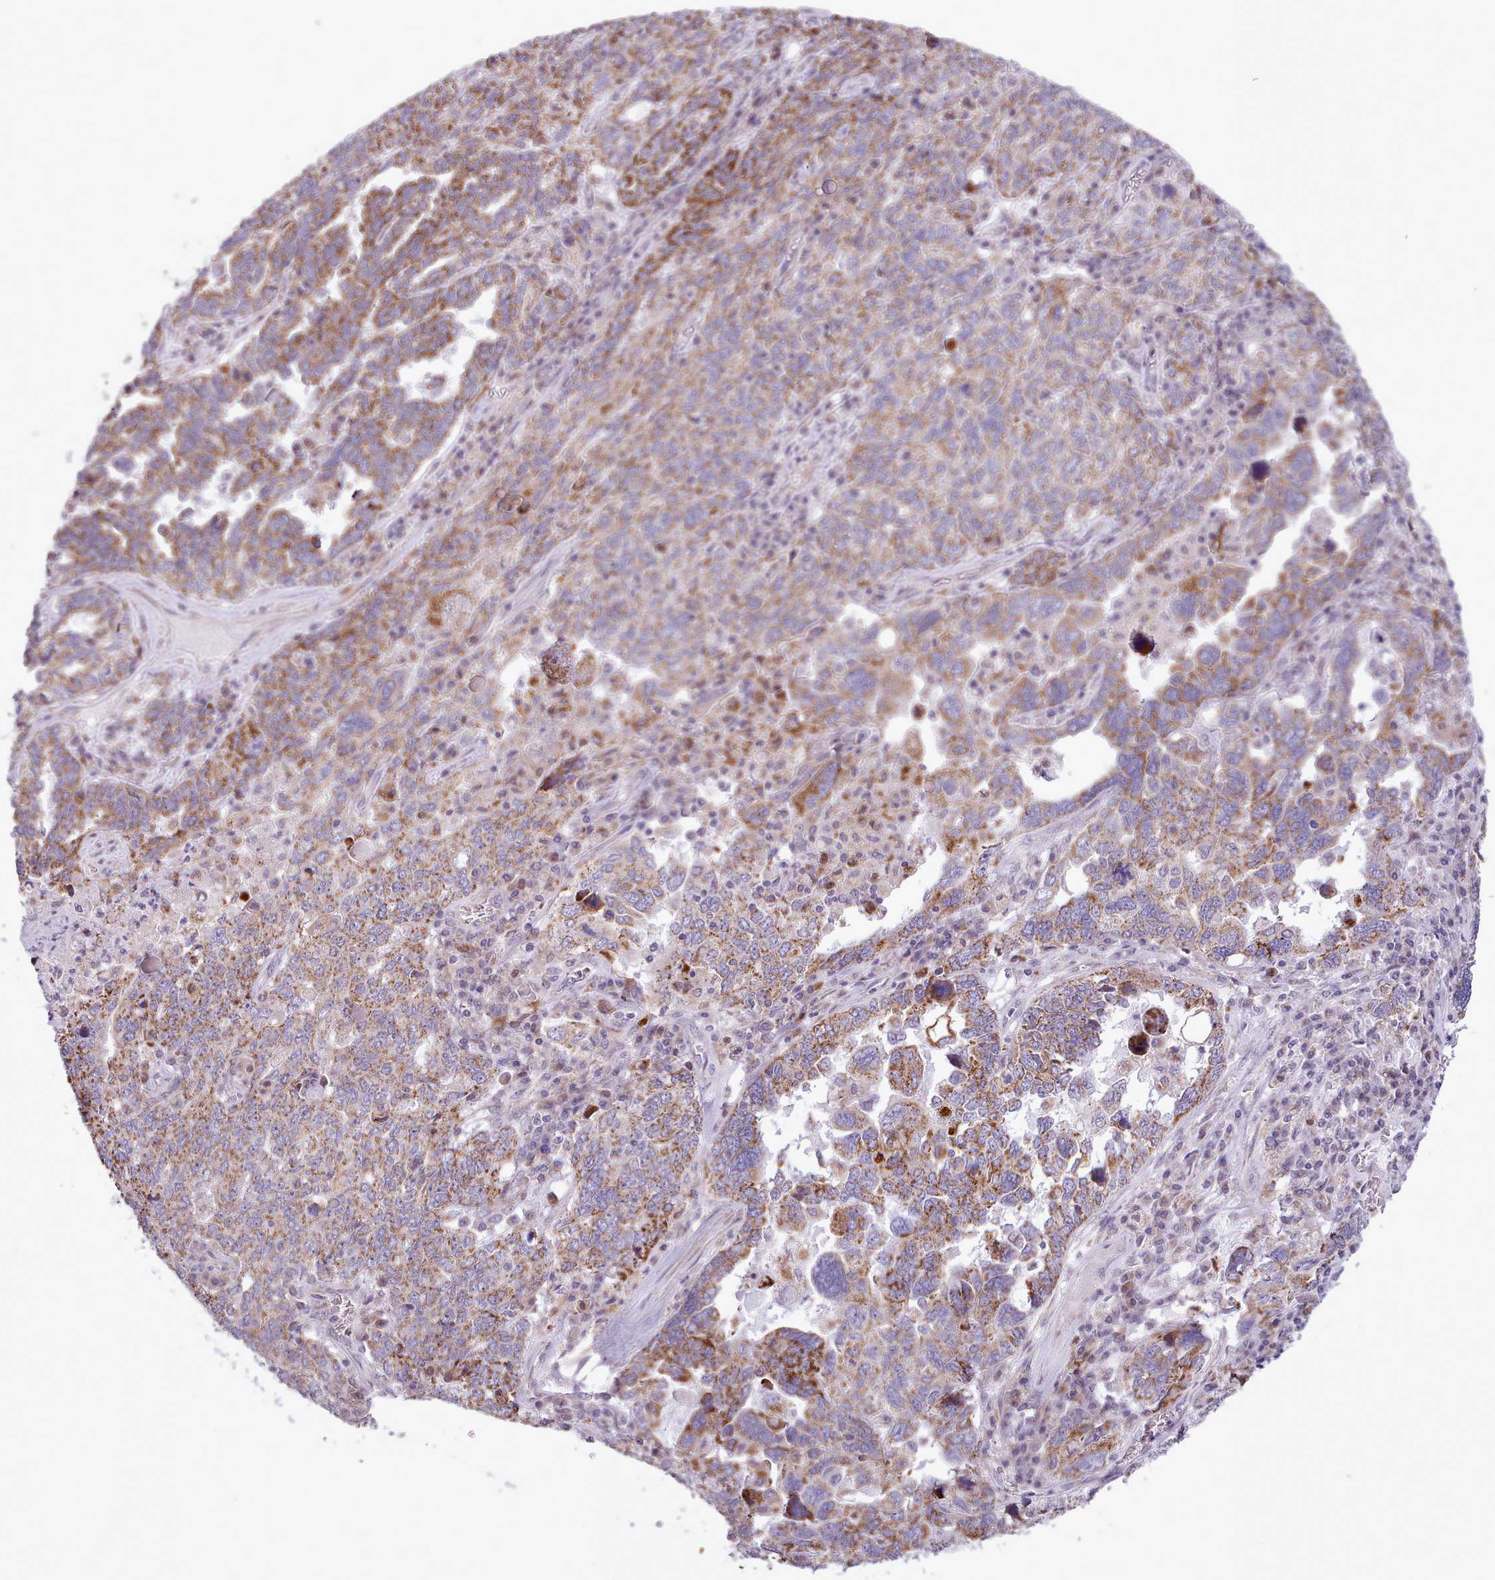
{"staining": {"intensity": "strong", "quantity": ">75%", "location": "cytoplasmic/membranous"}, "tissue": "ovarian cancer", "cell_type": "Tumor cells", "image_type": "cancer", "snomed": [{"axis": "morphology", "description": "Carcinoma, endometroid"}, {"axis": "topography", "description": "Ovary"}], "caption": "Immunohistochemical staining of human ovarian endometroid carcinoma shows strong cytoplasmic/membranous protein positivity in about >75% of tumor cells.", "gene": "AVL9", "patient": {"sex": "female", "age": 62}}